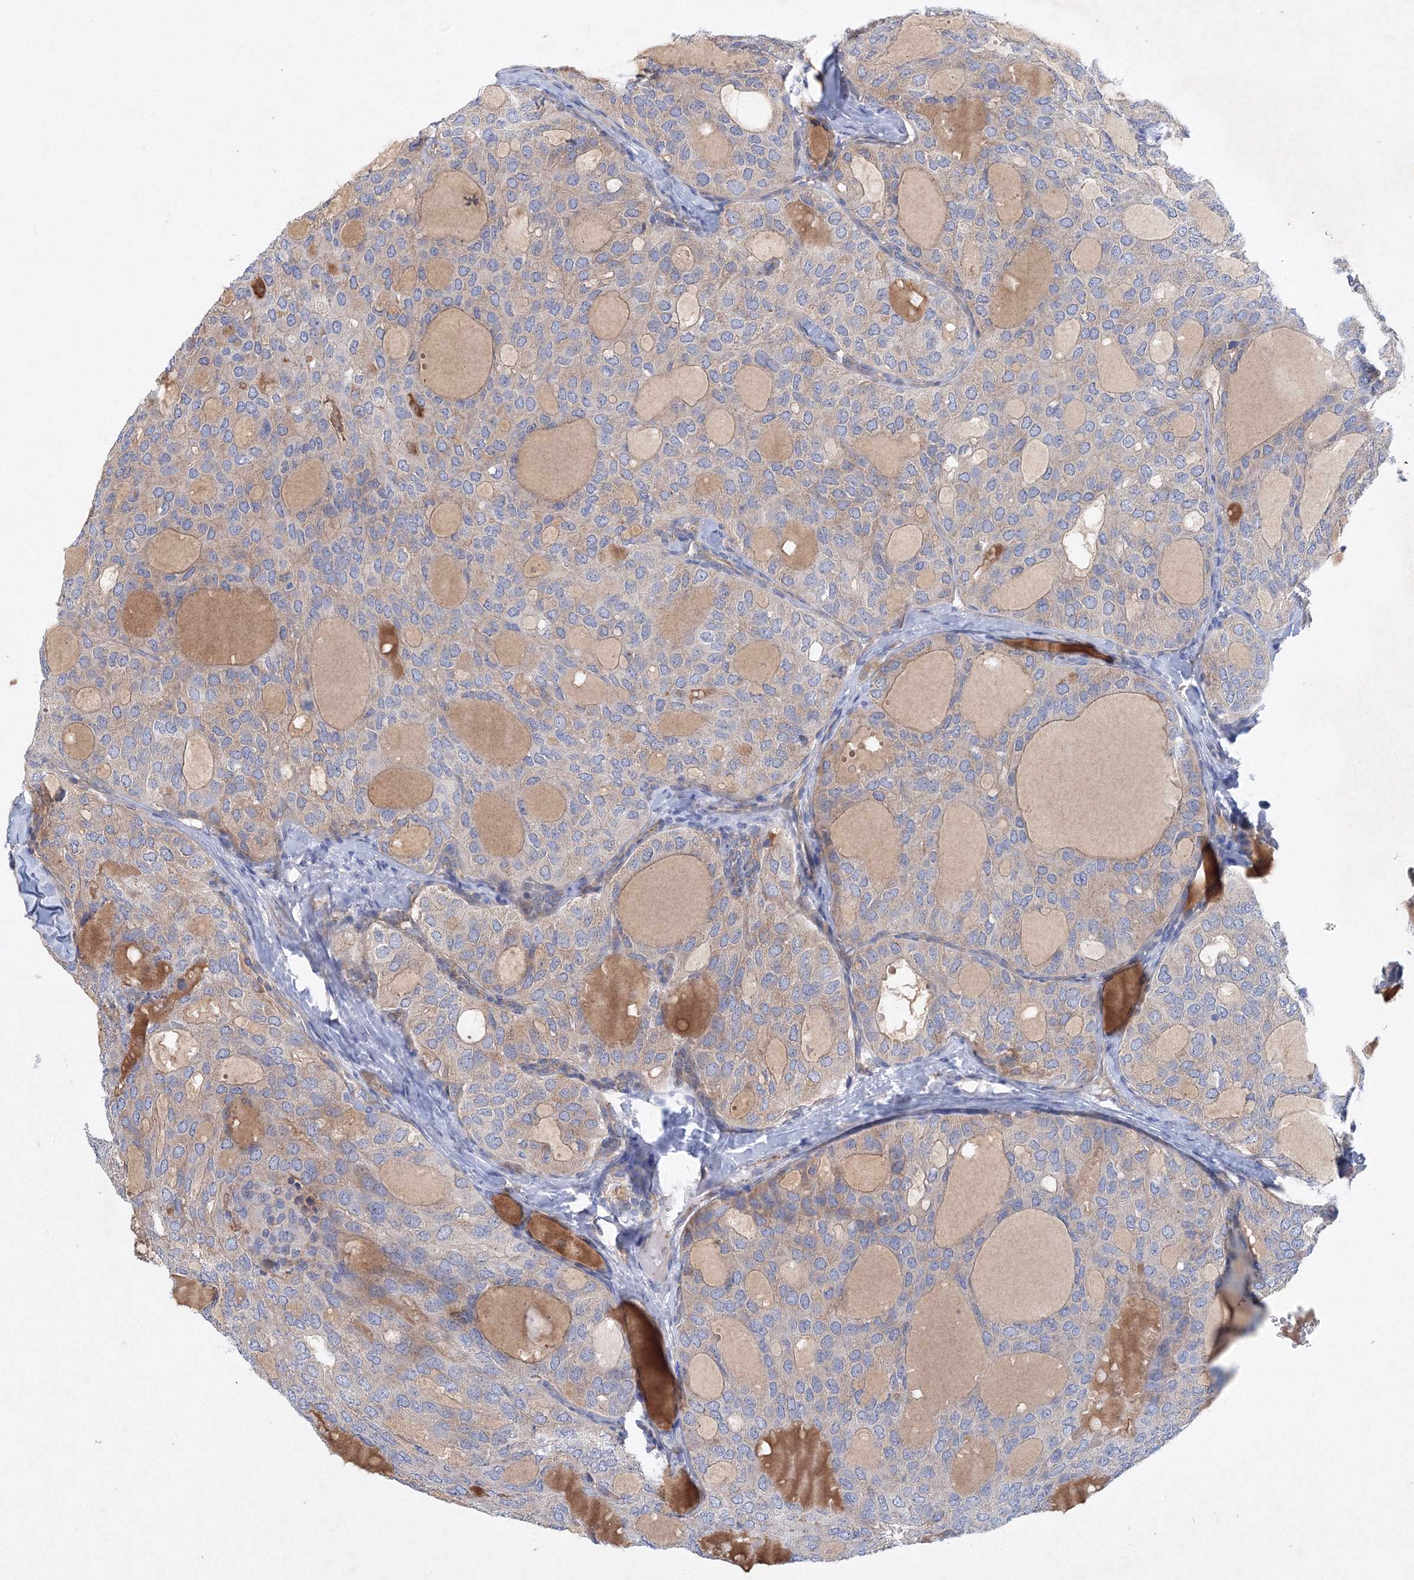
{"staining": {"intensity": "negative", "quantity": "none", "location": "none"}, "tissue": "thyroid cancer", "cell_type": "Tumor cells", "image_type": "cancer", "snomed": [{"axis": "morphology", "description": "Follicular adenoma carcinoma, NOS"}, {"axis": "topography", "description": "Thyroid gland"}], "caption": "Photomicrograph shows no protein positivity in tumor cells of follicular adenoma carcinoma (thyroid) tissue.", "gene": "TANC1", "patient": {"sex": "male", "age": 75}}